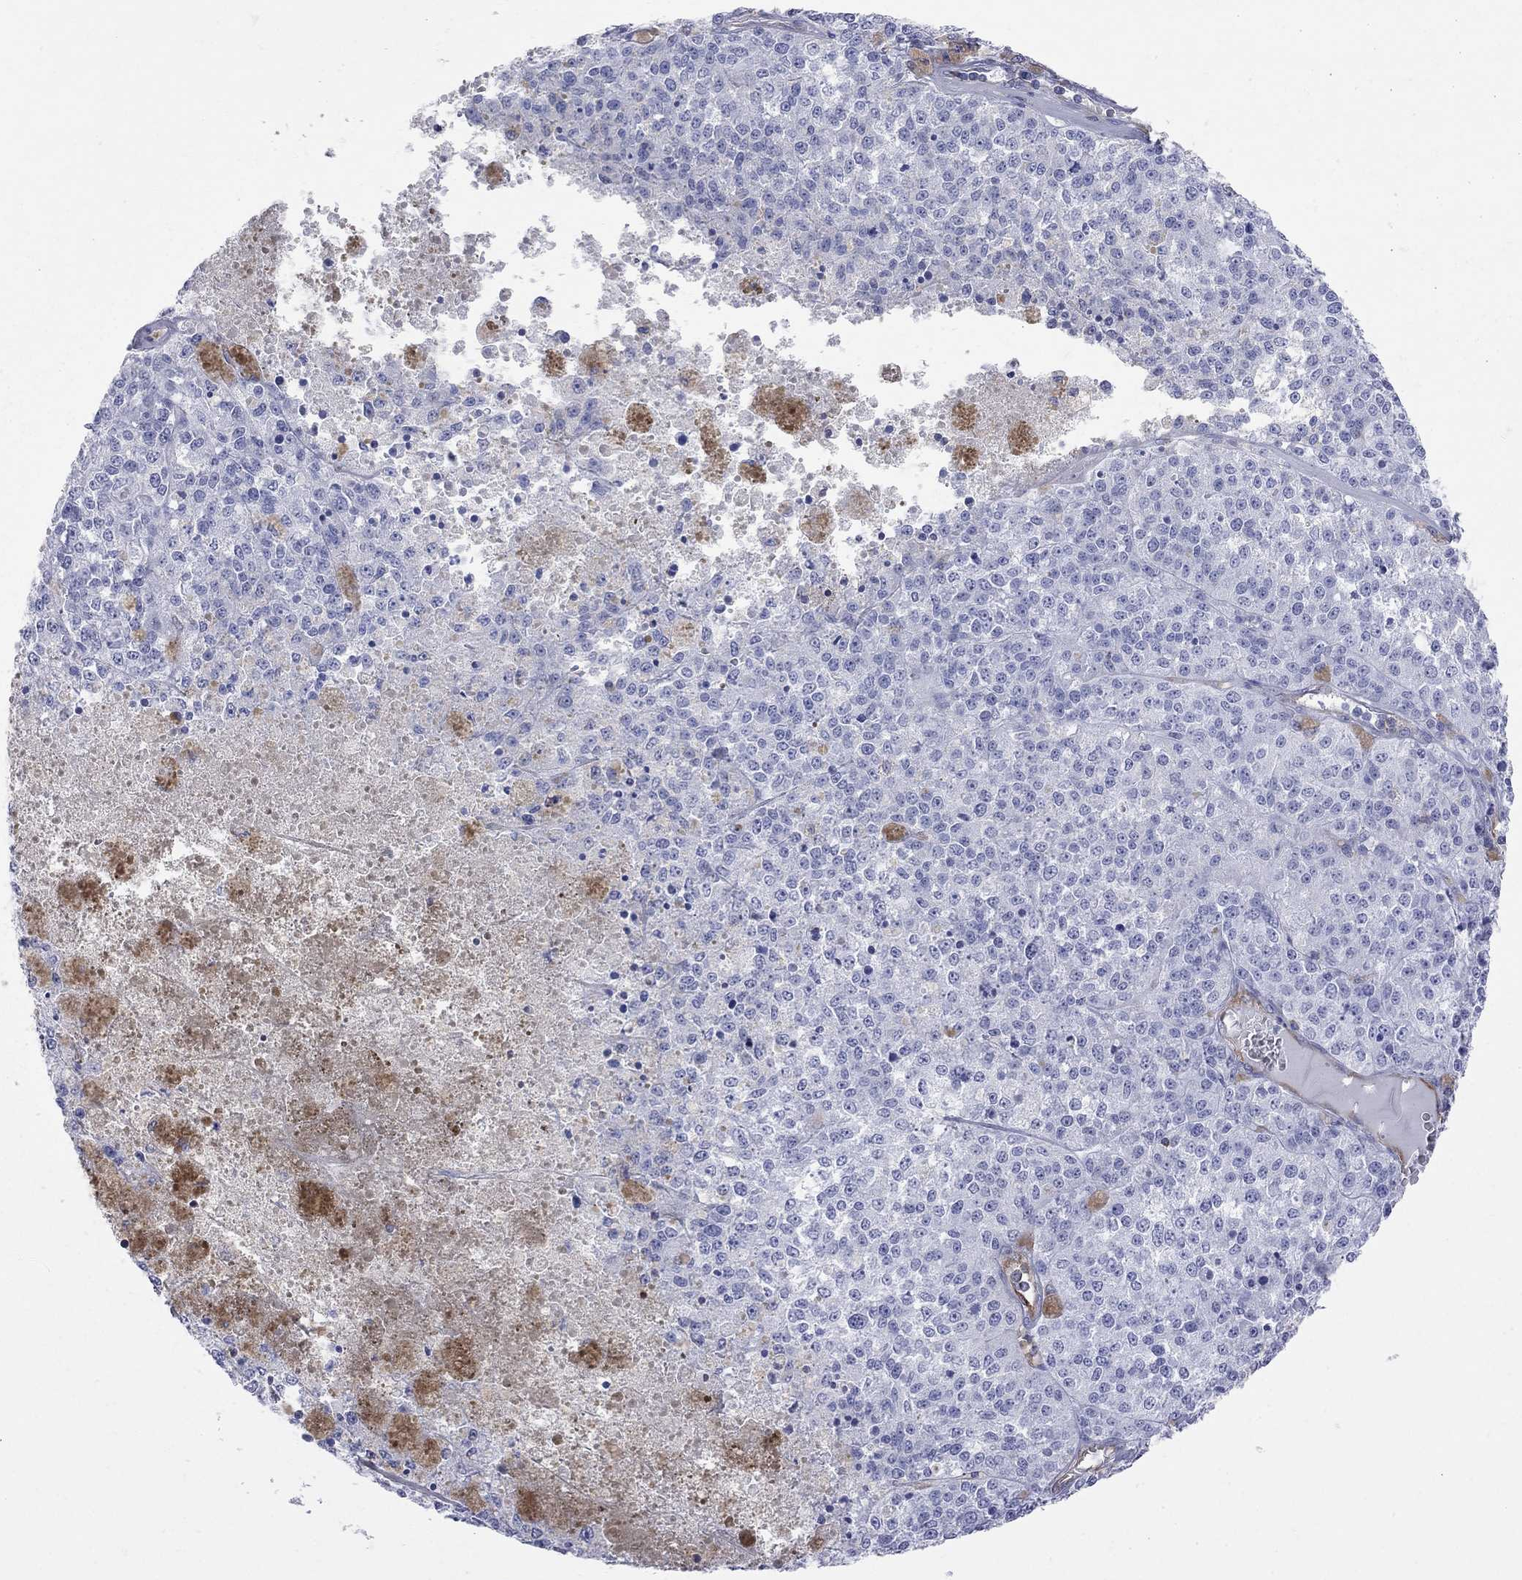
{"staining": {"intensity": "negative", "quantity": "none", "location": "none"}, "tissue": "melanoma", "cell_type": "Tumor cells", "image_type": "cancer", "snomed": [{"axis": "morphology", "description": "Malignant melanoma, Metastatic site"}, {"axis": "topography", "description": "Lymph node"}], "caption": "Histopathology image shows no significant protein positivity in tumor cells of malignant melanoma (metastatic site). (Brightfield microscopy of DAB immunohistochemistry (IHC) at high magnification).", "gene": "ABI3", "patient": {"sex": "female", "age": 64}}